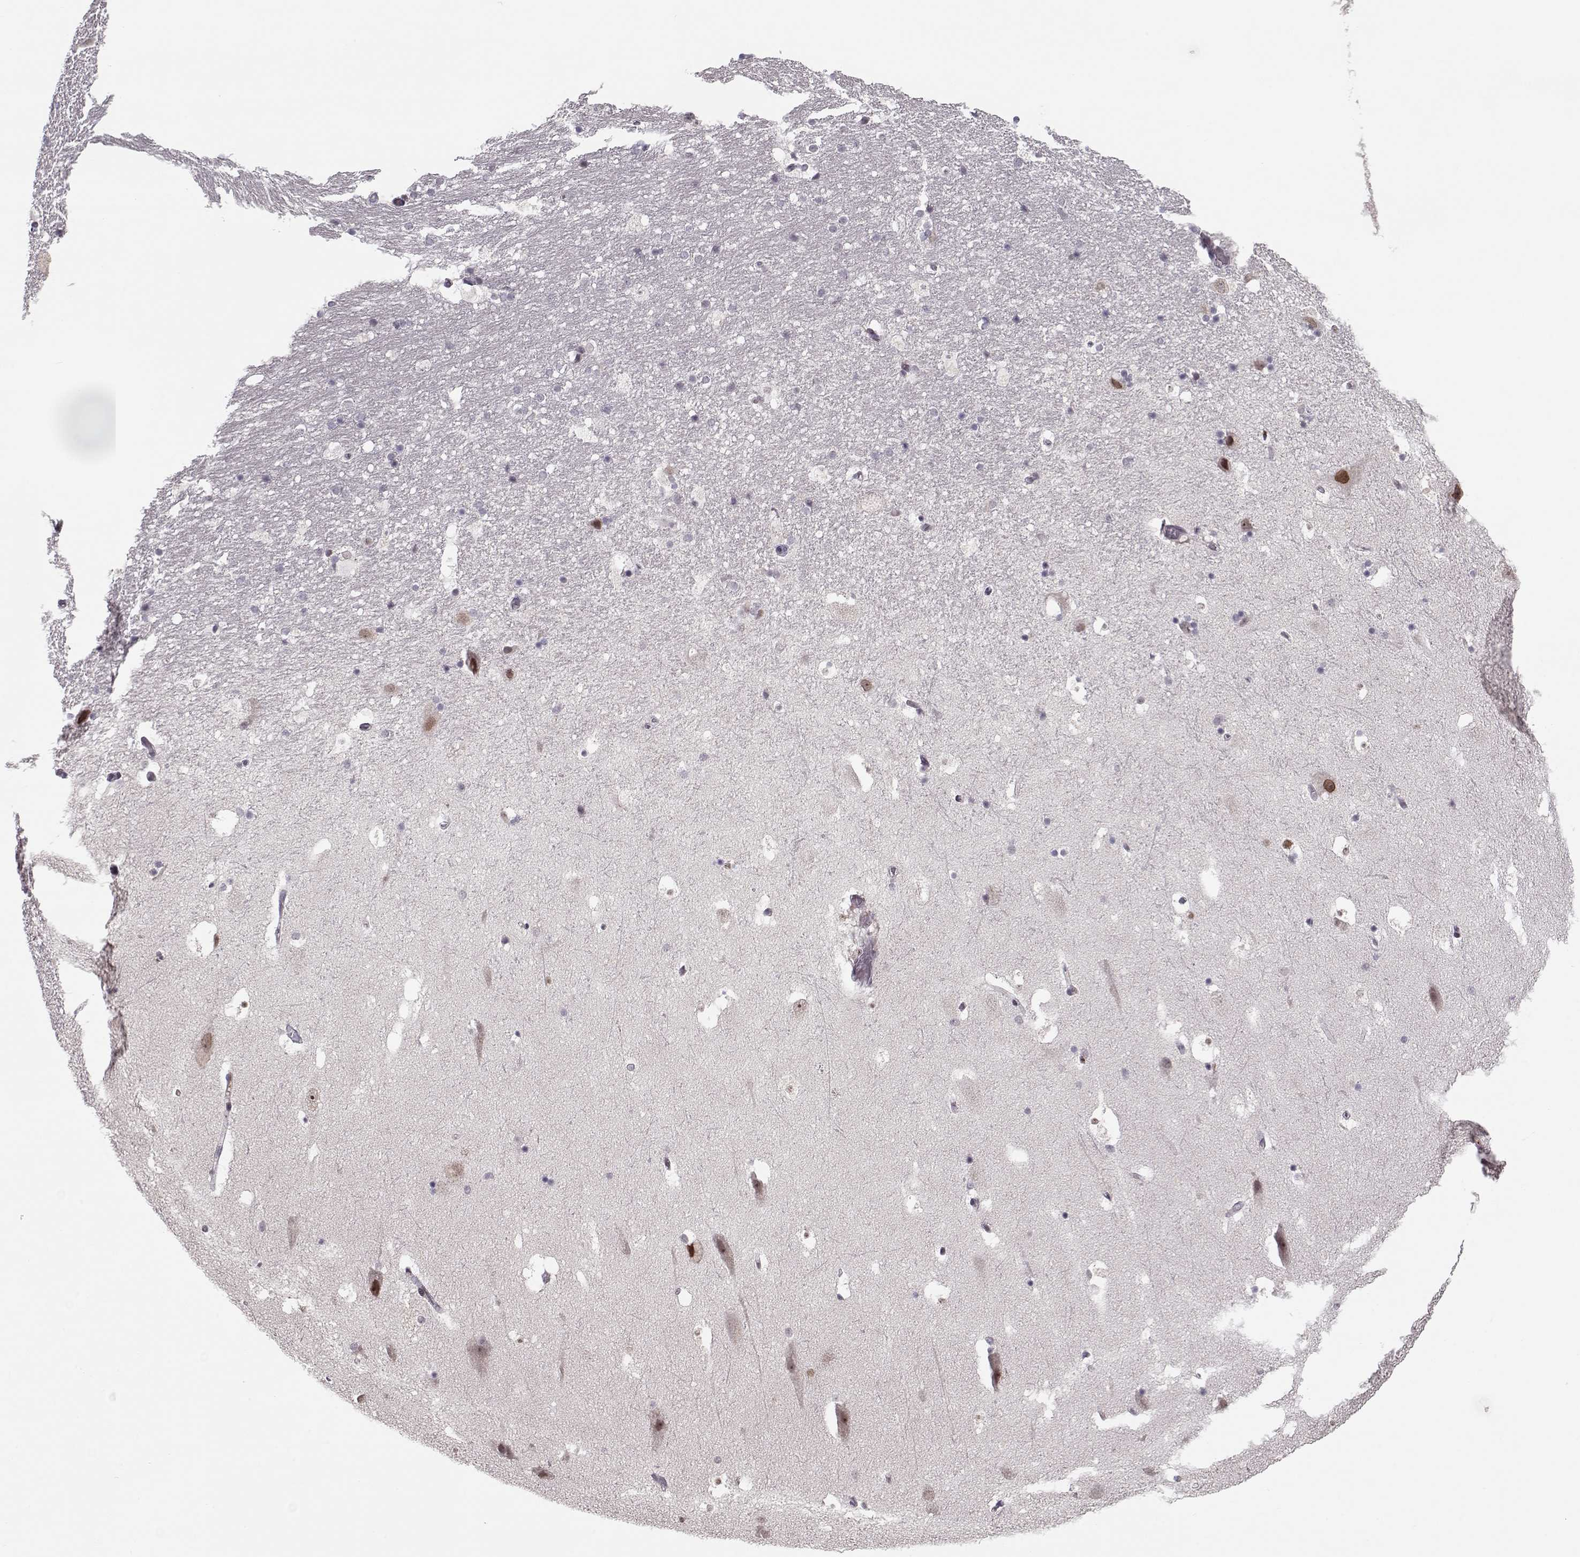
{"staining": {"intensity": "negative", "quantity": "none", "location": "none"}, "tissue": "hippocampus", "cell_type": "Glial cells", "image_type": "normal", "snomed": [{"axis": "morphology", "description": "Normal tissue, NOS"}, {"axis": "topography", "description": "Hippocampus"}], "caption": "This is an immunohistochemistry histopathology image of benign human hippocampus. There is no staining in glial cells.", "gene": "DNAI3", "patient": {"sex": "male", "age": 51}}